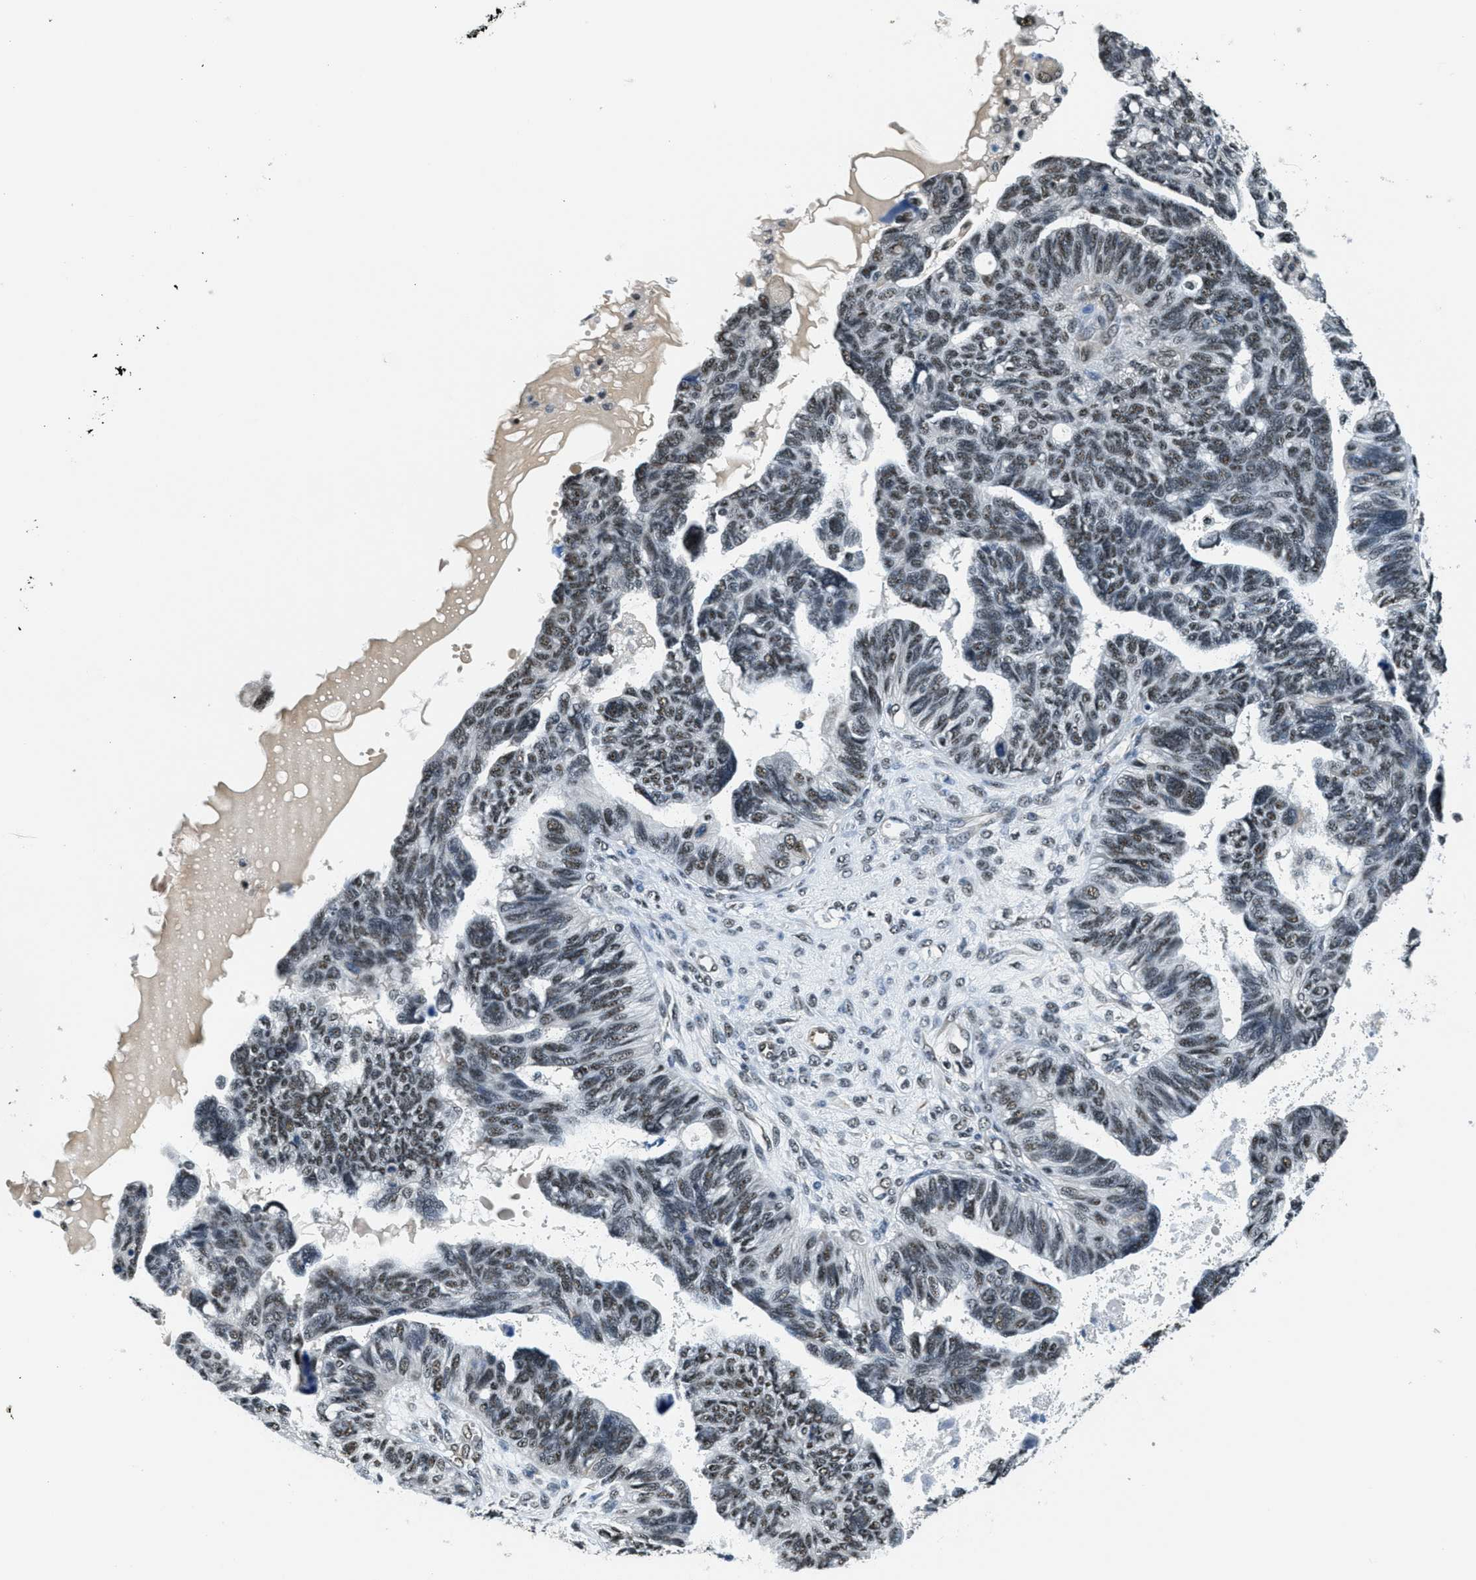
{"staining": {"intensity": "moderate", "quantity": "25%-75%", "location": "nuclear"}, "tissue": "ovarian cancer", "cell_type": "Tumor cells", "image_type": "cancer", "snomed": [{"axis": "morphology", "description": "Cystadenocarcinoma, serous, NOS"}, {"axis": "topography", "description": "Ovary"}], "caption": "Immunohistochemical staining of human ovarian cancer (serous cystadenocarcinoma) exhibits medium levels of moderate nuclear expression in approximately 25%-75% of tumor cells.", "gene": "CFAP36", "patient": {"sex": "female", "age": 79}}